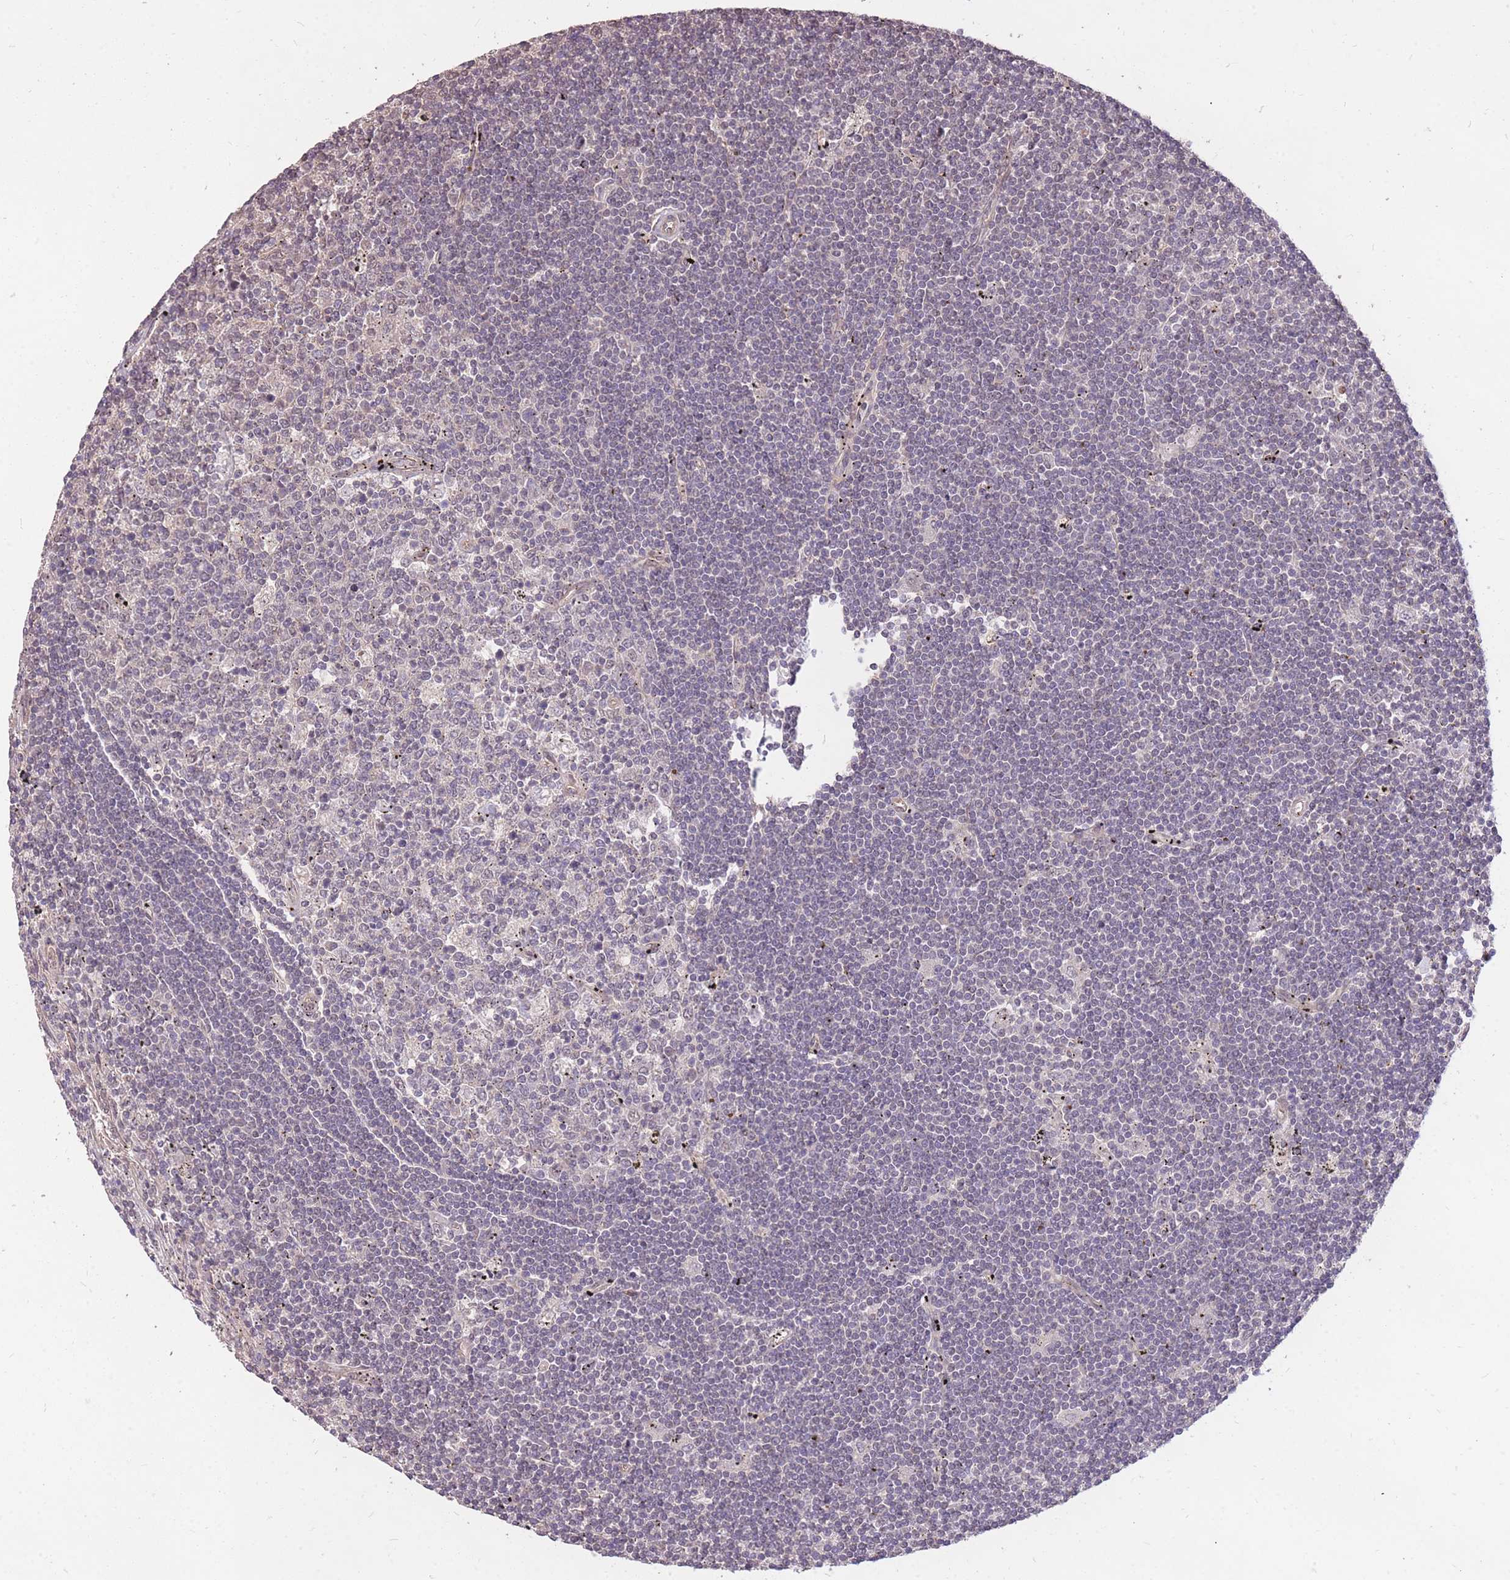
{"staining": {"intensity": "negative", "quantity": "none", "location": "none"}, "tissue": "lymphoma", "cell_type": "Tumor cells", "image_type": "cancer", "snomed": [{"axis": "morphology", "description": "Malignant lymphoma, non-Hodgkin's type, Low grade"}, {"axis": "topography", "description": "Spleen"}], "caption": "IHC photomicrograph of neoplastic tissue: human low-grade malignant lymphoma, non-Hodgkin's type stained with DAB (3,3'-diaminobenzidine) reveals no significant protein positivity in tumor cells.", "gene": "DYNC1LI2", "patient": {"sex": "male", "age": 76}}